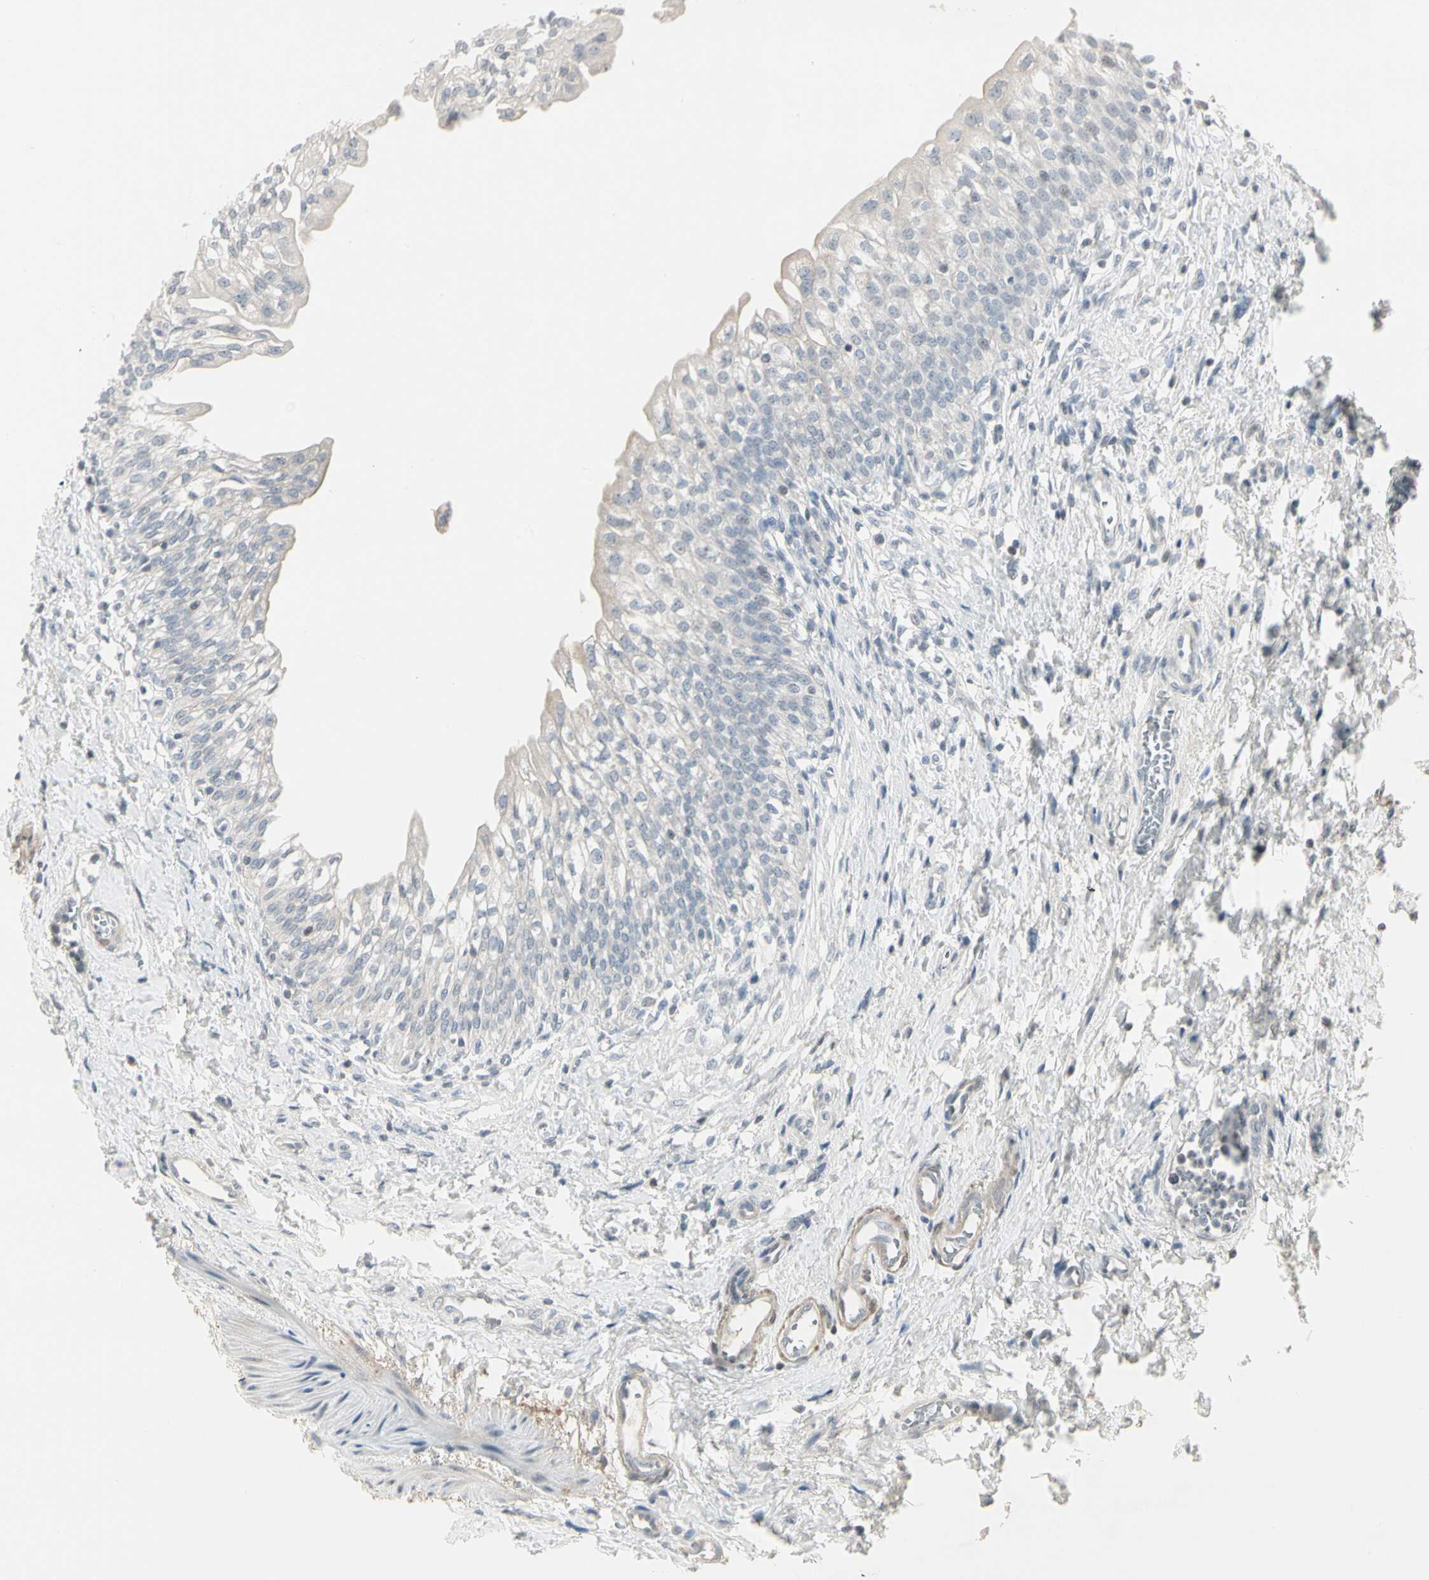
{"staining": {"intensity": "negative", "quantity": "none", "location": "none"}, "tissue": "urinary bladder", "cell_type": "Urothelial cells", "image_type": "normal", "snomed": [{"axis": "morphology", "description": "Normal tissue, NOS"}, {"axis": "topography", "description": "Urinary bladder"}], "caption": "Human urinary bladder stained for a protein using immunohistochemistry (IHC) exhibits no positivity in urothelial cells.", "gene": "DMPK", "patient": {"sex": "male", "age": 55}}